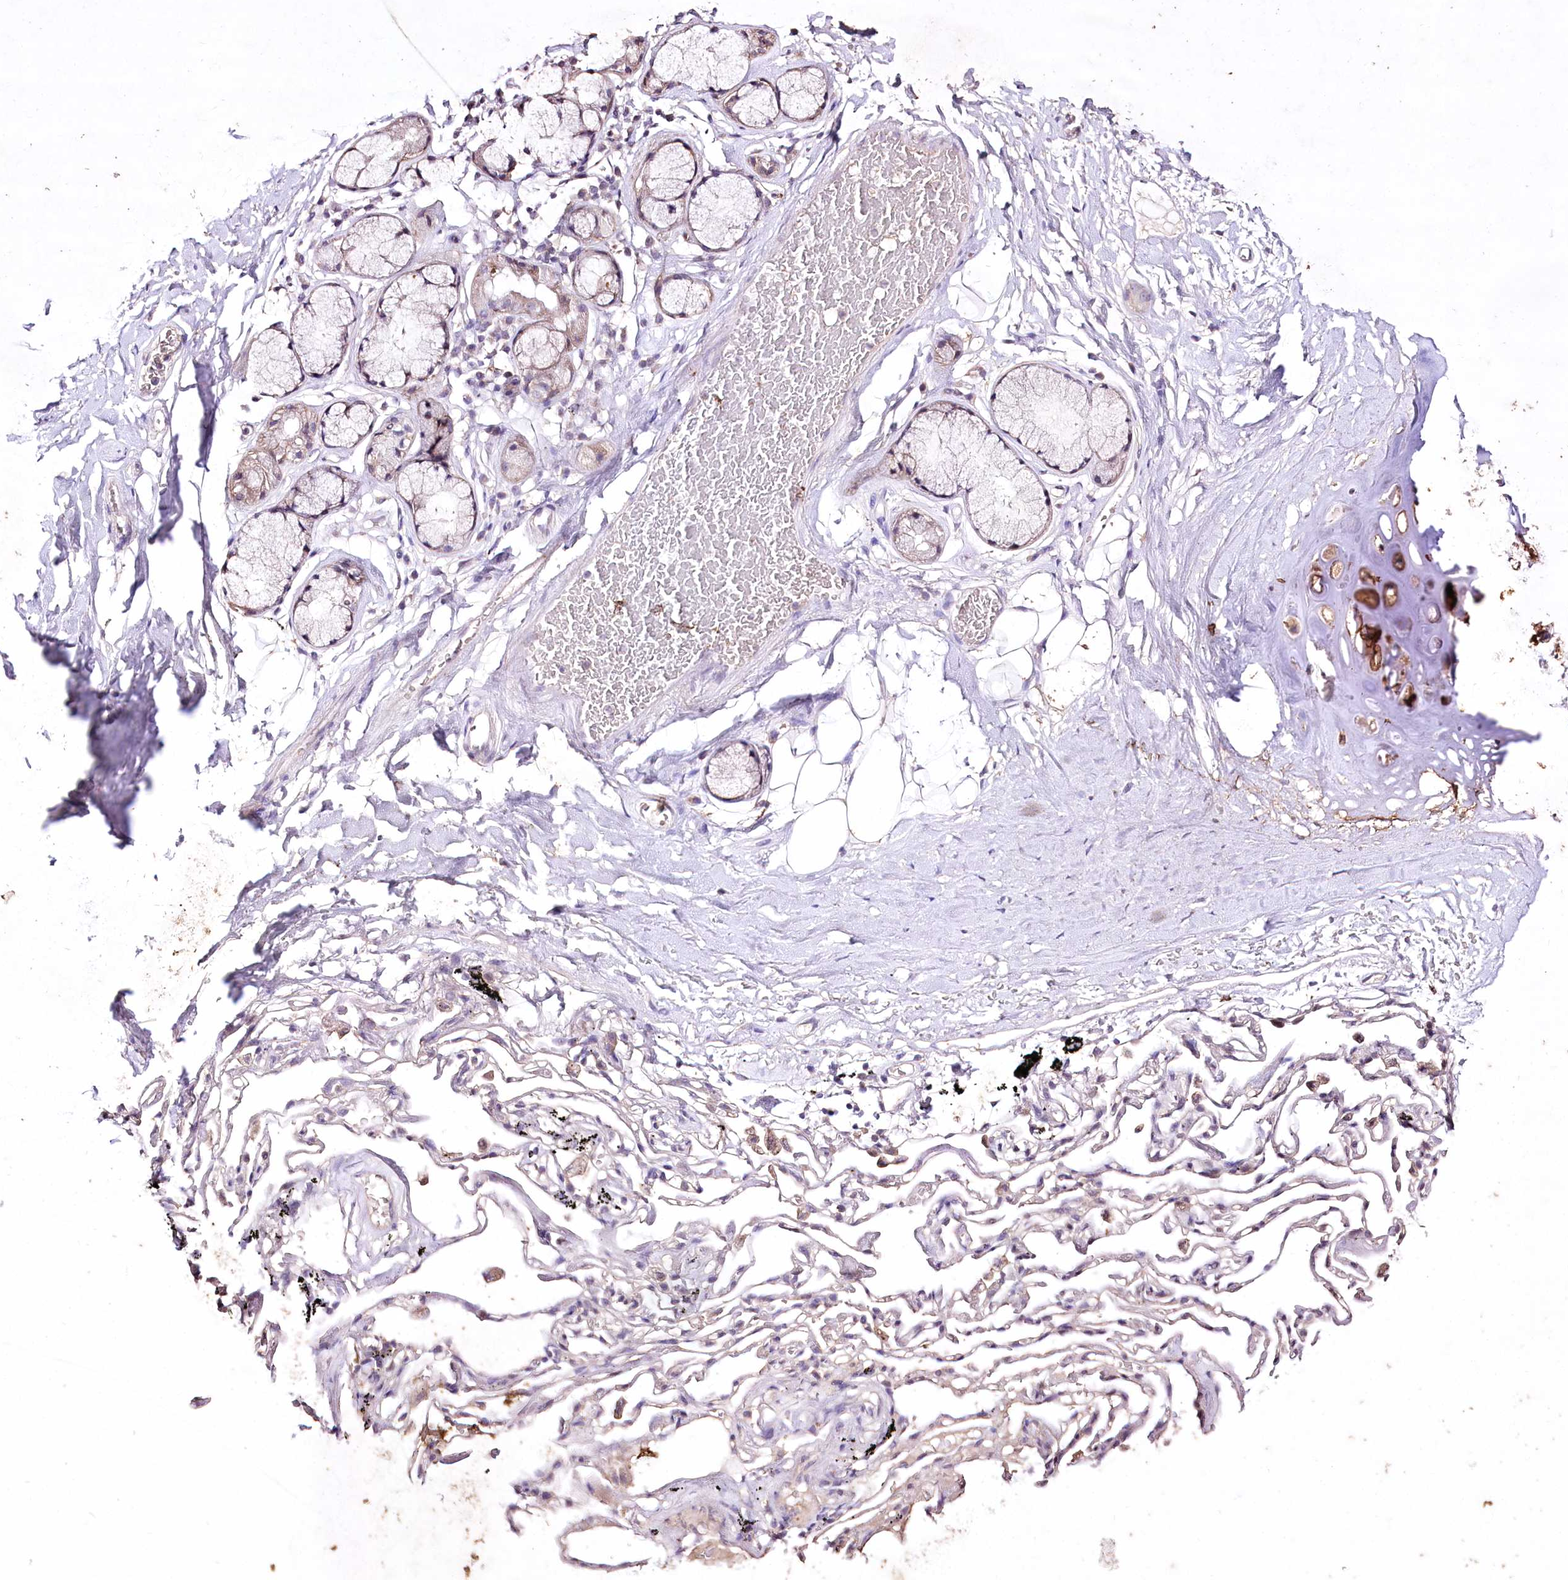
{"staining": {"intensity": "negative", "quantity": "none", "location": "none"}, "tissue": "adipose tissue", "cell_type": "Adipocytes", "image_type": "normal", "snomed": [{"axis": "morphology", "description": "Normal tissue, NOS"}, {"axis": "topography", "description": "Lymph node"}, {"axis": "topography", "description": "Bronchus"}], "caption": "Immunohistochemistry (IHC) photomicrograph of benign adipose tissue: adipose tissue stained with DAB (3,3'-diaminobenzidine) displays no significant protein positivity in adipocytes.", "gene": "ENPP1", "patient": {"sex": "male", "age": 63}}